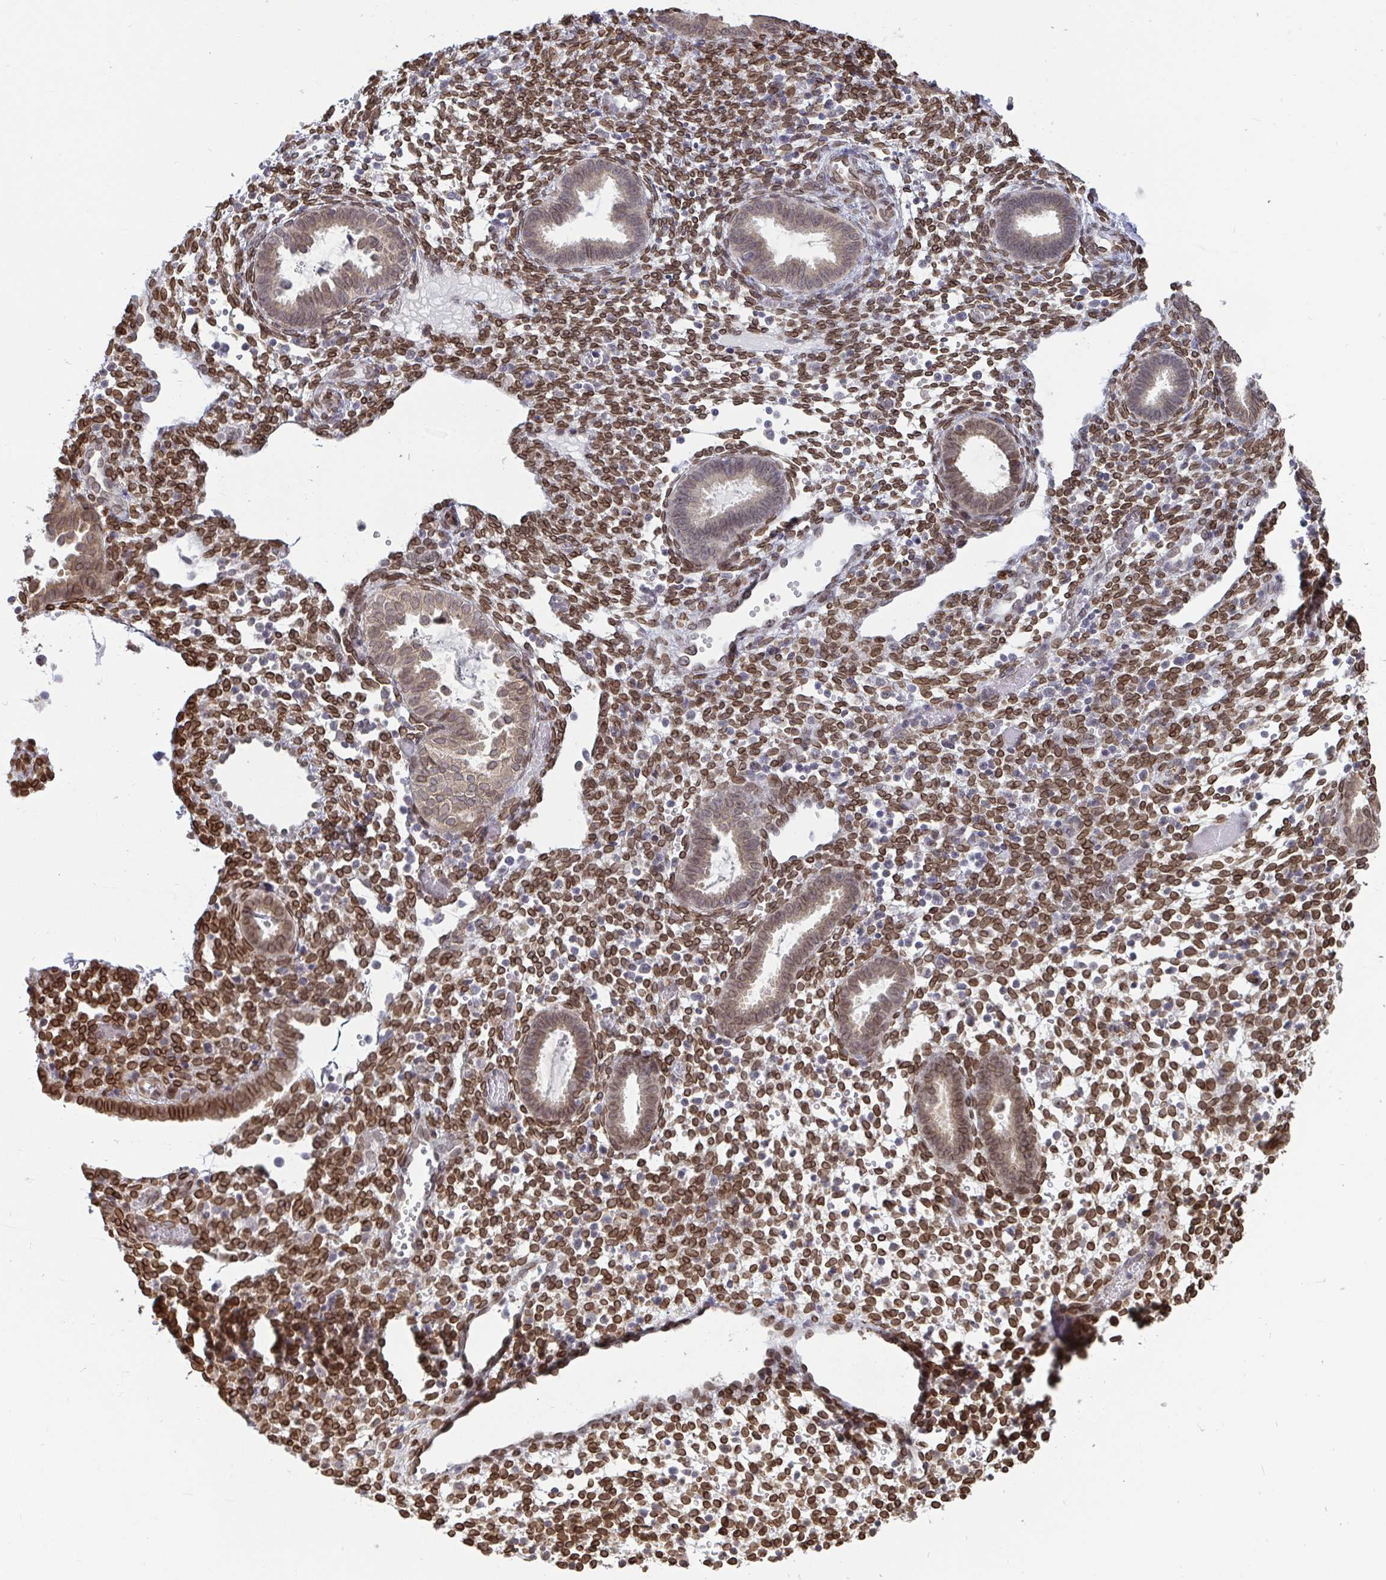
{"staining": {"intensity": "moderate", "quantity": "25%-75%", "location": "cytoplasmic/membranous,nuclear"}, "tissue": "endometrium", "cell_type": "Cells in endometrial stroma", "image_type": "normal", "snomed": [{"axis": "morphology", "description": "Normal tissue, NOS"}, {"axis": "topography", "description": "Endometrium"}], "caption": "Immunohistochemistry (IHC) histopathology image of unremarkable endometrium stained for a protein (brown), which displays medium levels of moderate cytoplasmic/membranous,nuclear positivity in about 25%-75% of cells in endometrial stroma.", "gene": "EMD", "patient": {"sex": "female", "age": 36}}